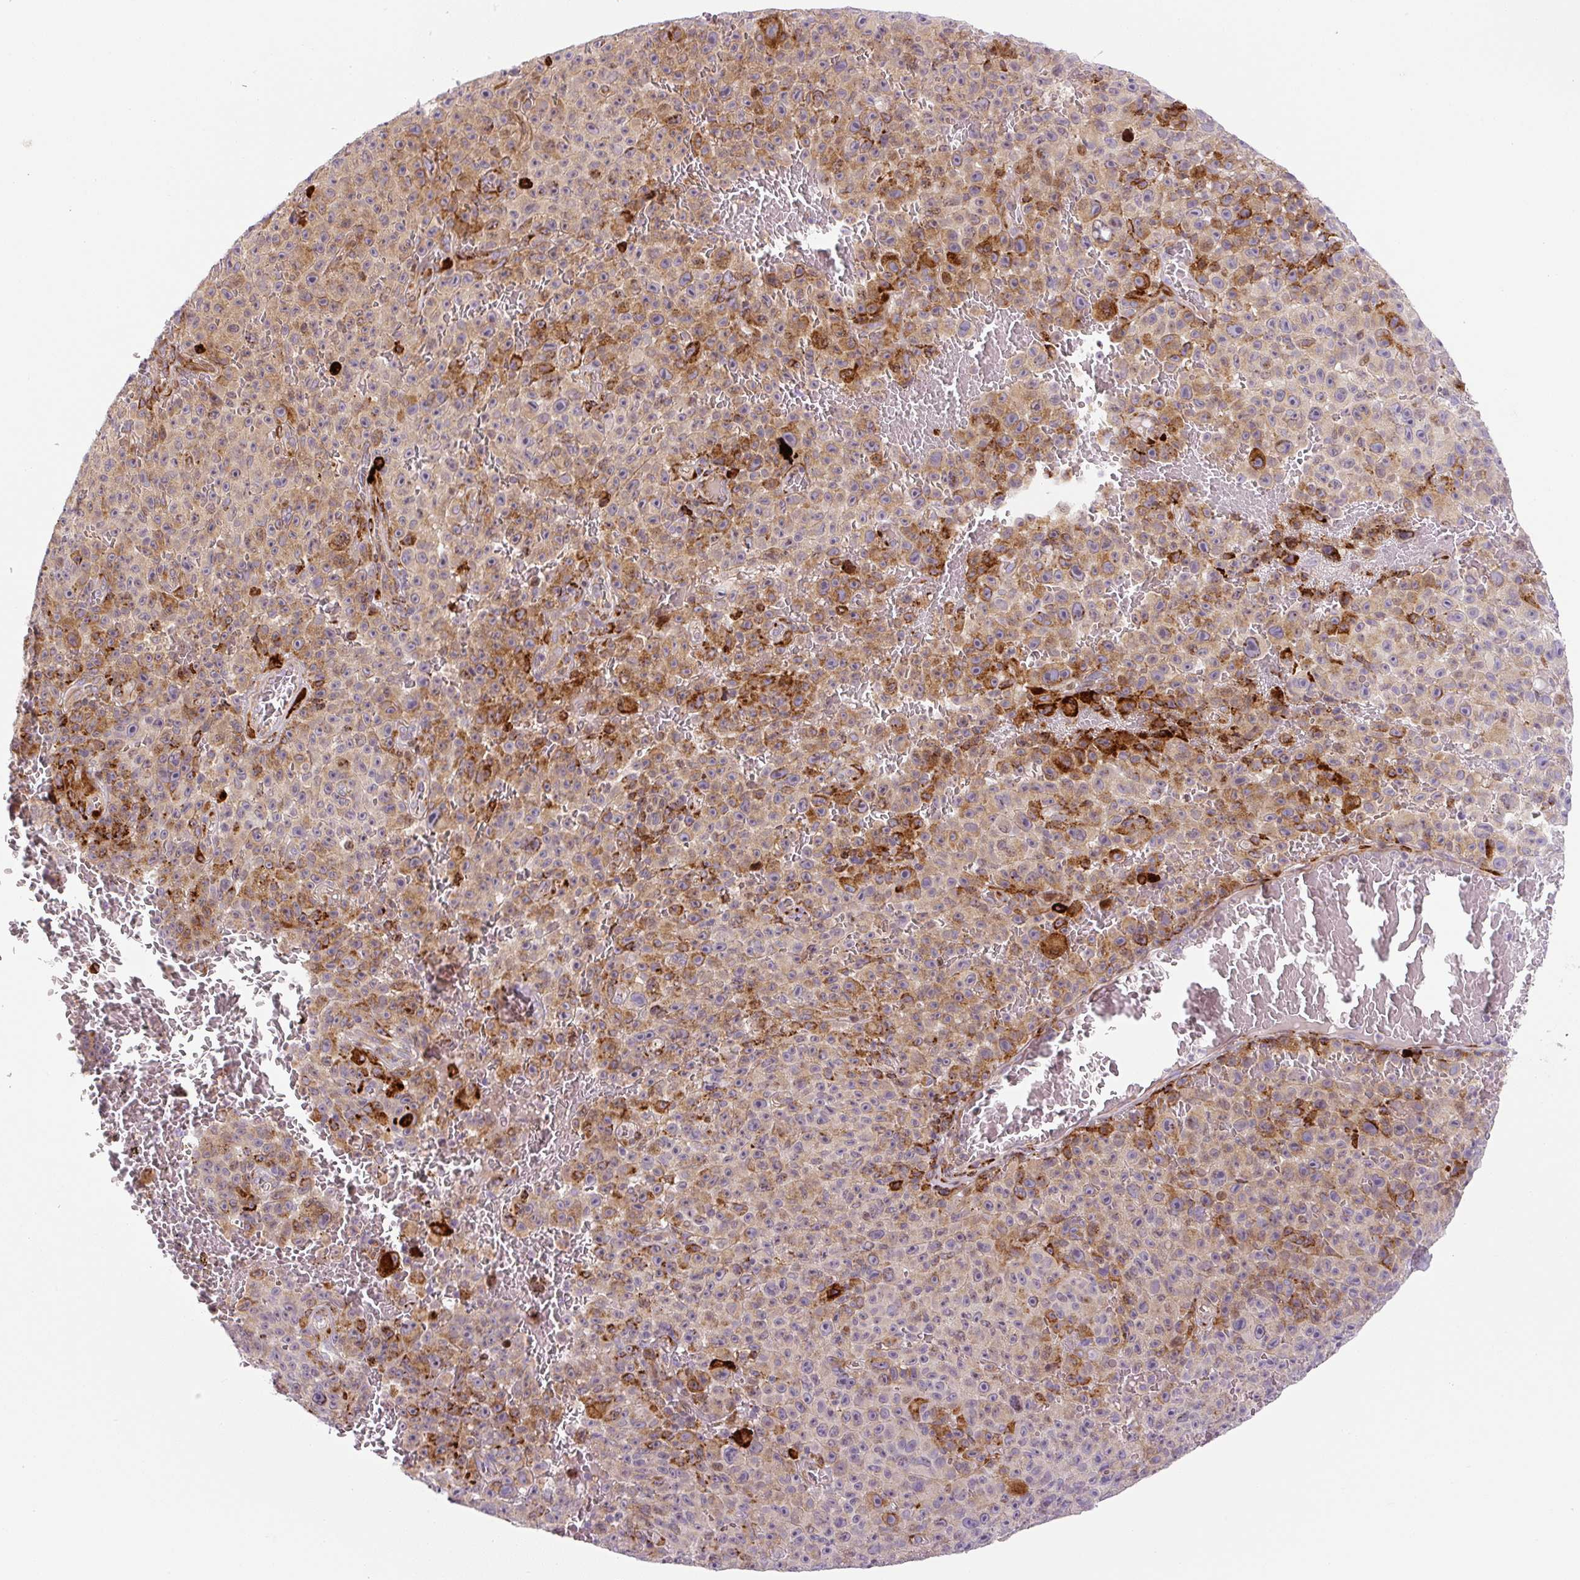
{"staining": {"intensity": "moderate", "quantity": ">75%", "location": "cytoplasmic/membranous"}, "tissue": "melanoma", "cell_type": "Tumor cells", "image_type": "cancer", "snomed": [{"axis": "morphology", "description": "Malignant melanoma, NOS"}, {"axis": "topography", "description": "Skin"}], "caption": "Moderate cytoplasmic/membranous protein staining is identified in about >75% of tumor cells in malignant melanoma.", "gene": "DISP3", "patient": {"sex": "female", "age": 82}}